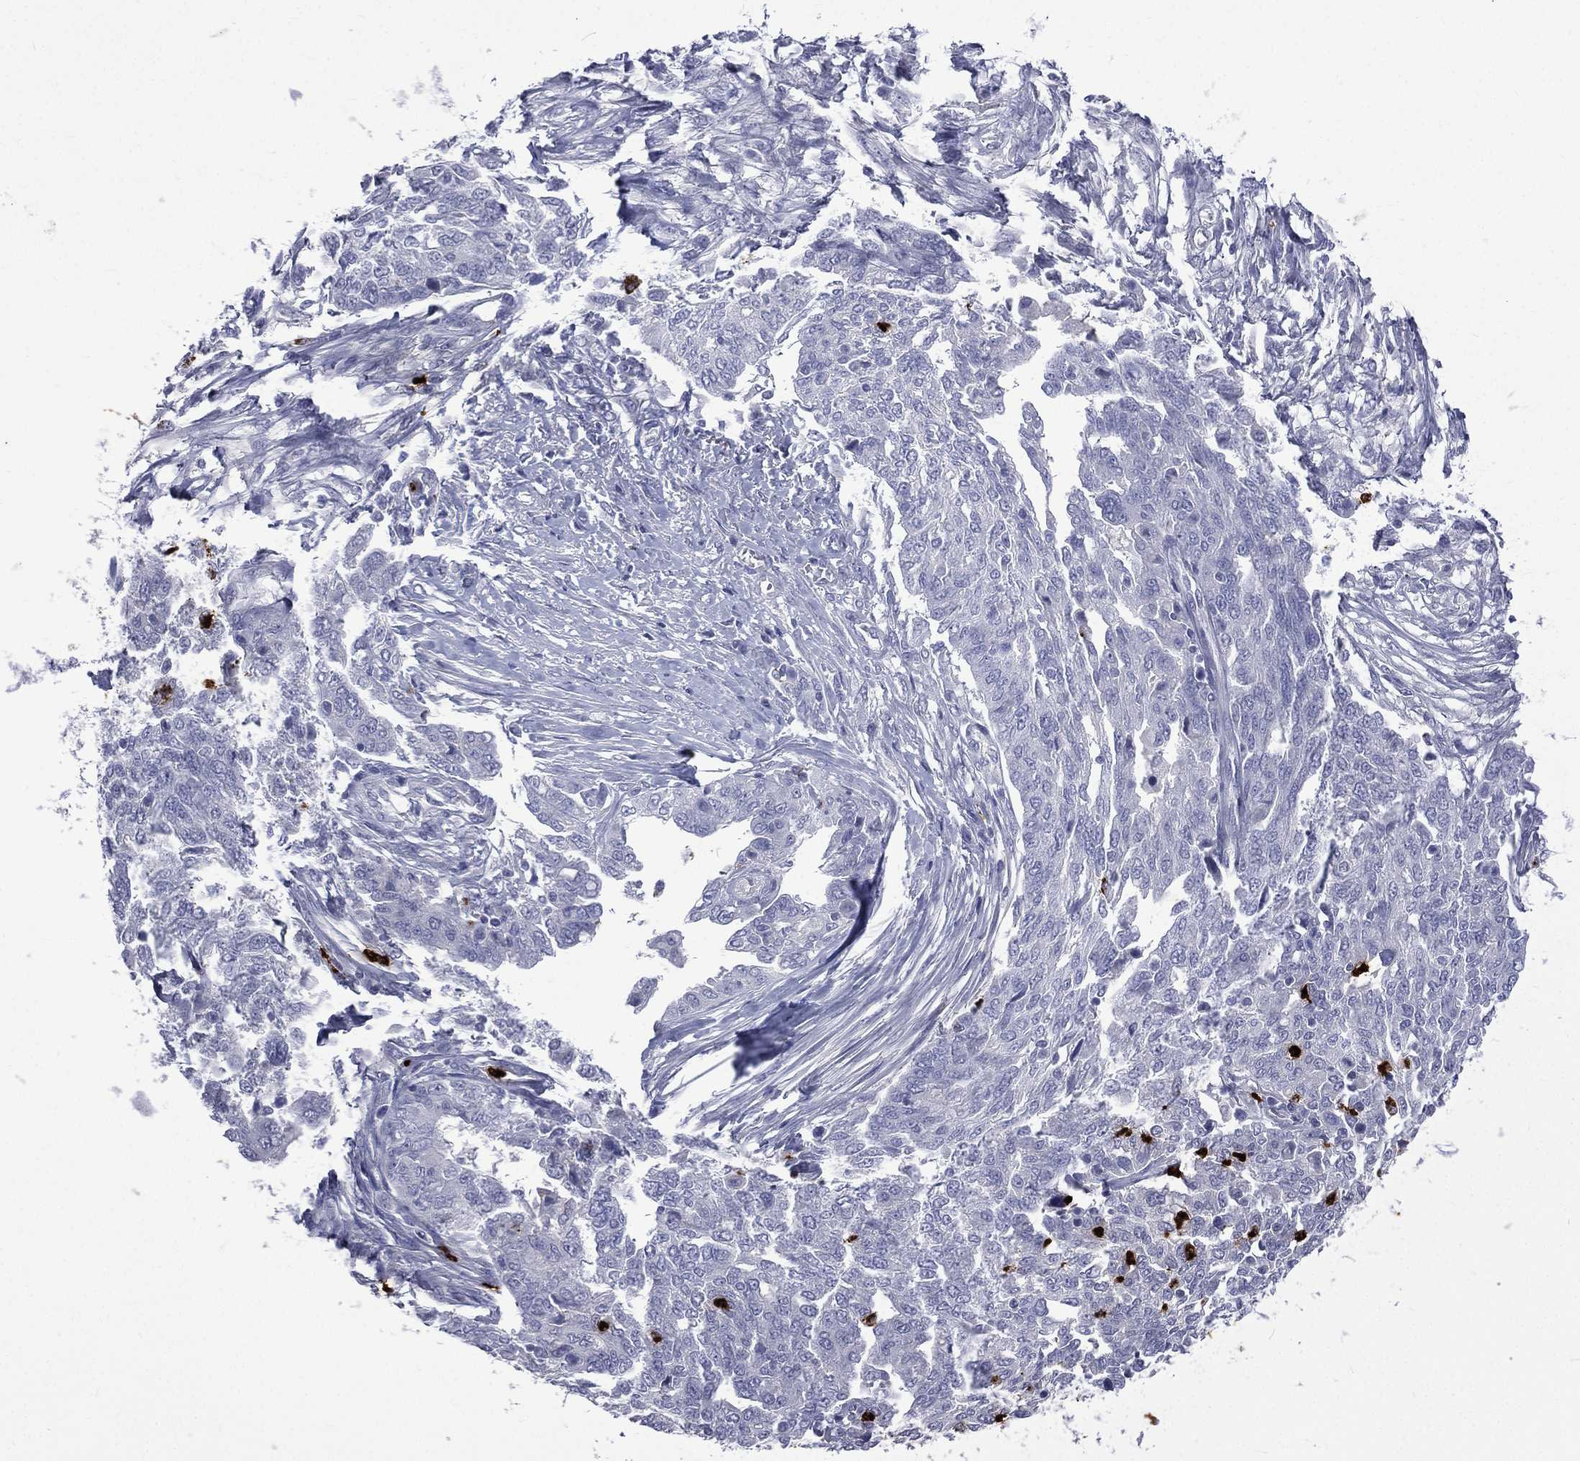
{"staining": {"intensity": "negative", "quantity": "none", "location": "none"}, "tissue": "ovarian cancer", "cell_type": "Tumor cells", "image_type": "cancer", "snomed": [{"axis": "morphology", "description": "Cystadenocarcinoma, serous, NOS"}, {"axis": "topography", "description": "Ovary"}], "caption": "A high-resolution photomicrograph shows immunohistochemistry staining of ovarian serous cystadenocarcinoma, which demonstrates no significant expression in tumor cells. Brightfield microscopy of IHC stained with DAB (3,3'-diaminobenzidine) (brown) and hematoxylin (blue), captured at high magnification.", "gene": "ELANE", "patient": {"sex": "female", "age": 67}}